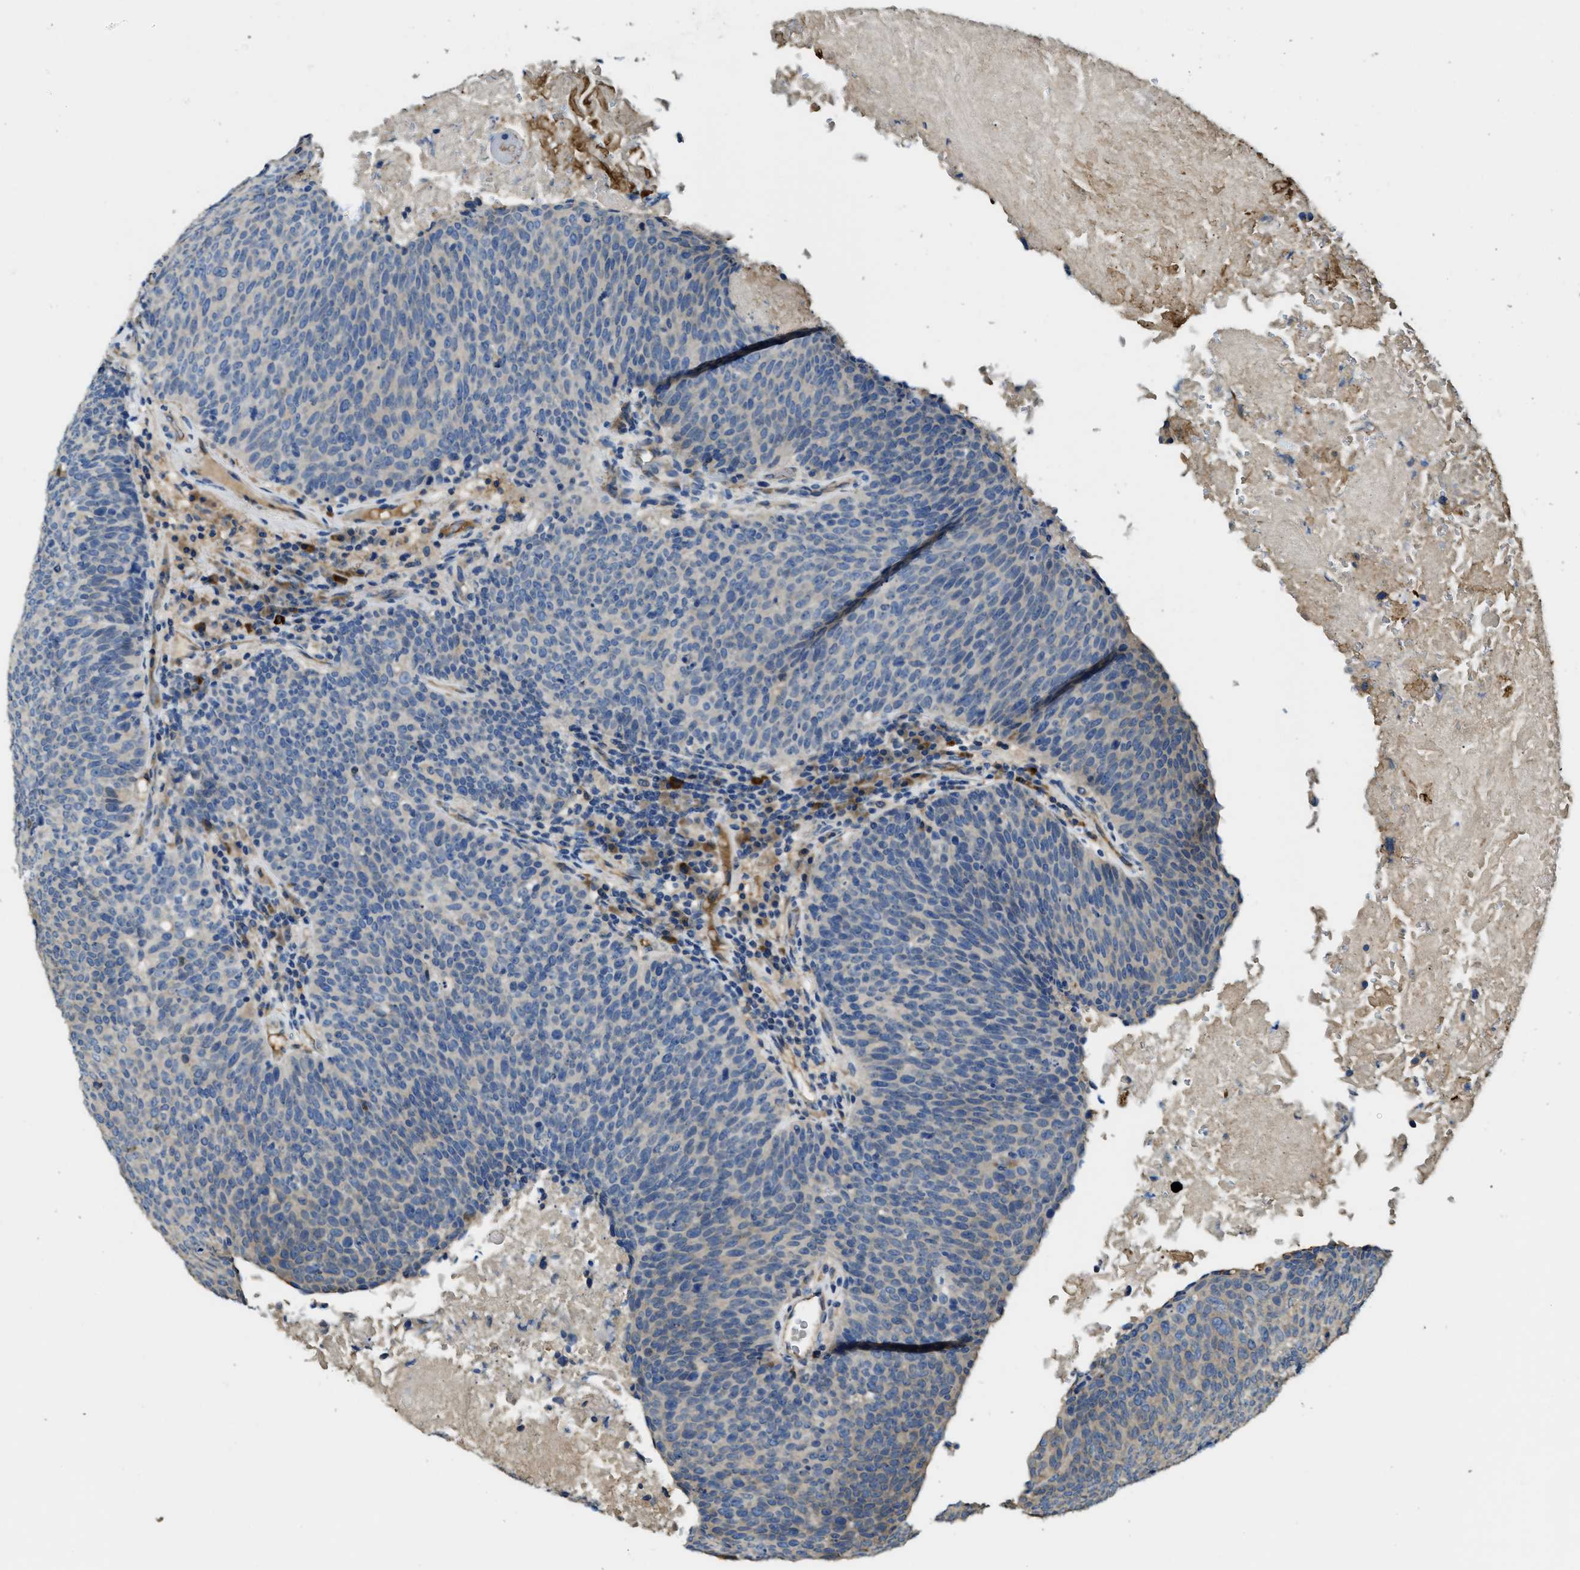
{"staining": {"intensity": "weak", "quantity": "<25%", "location": "cytoplasmic/membranous"}, "tissue": "head and neck cancer", "cell_type": "Tumor cells", "image_type": "cancer", "snomed": [{"axis": "morphology", "description": "Squamous cell carcinoma, NOS"}, {"axis": "morphology", "description": "Squamous cell carcinoma, metastatic, NOS"}, {"axis": "topography", "description": "Lymph node"}, {"axis": "topography", "description": "Head-Neck"}], "caption": "The histopathology image exhibits no significant staining in tumor cells of head and neck cancer.", "gene": "RIPK2", "patient": {"sex": "male", "age": 62}}